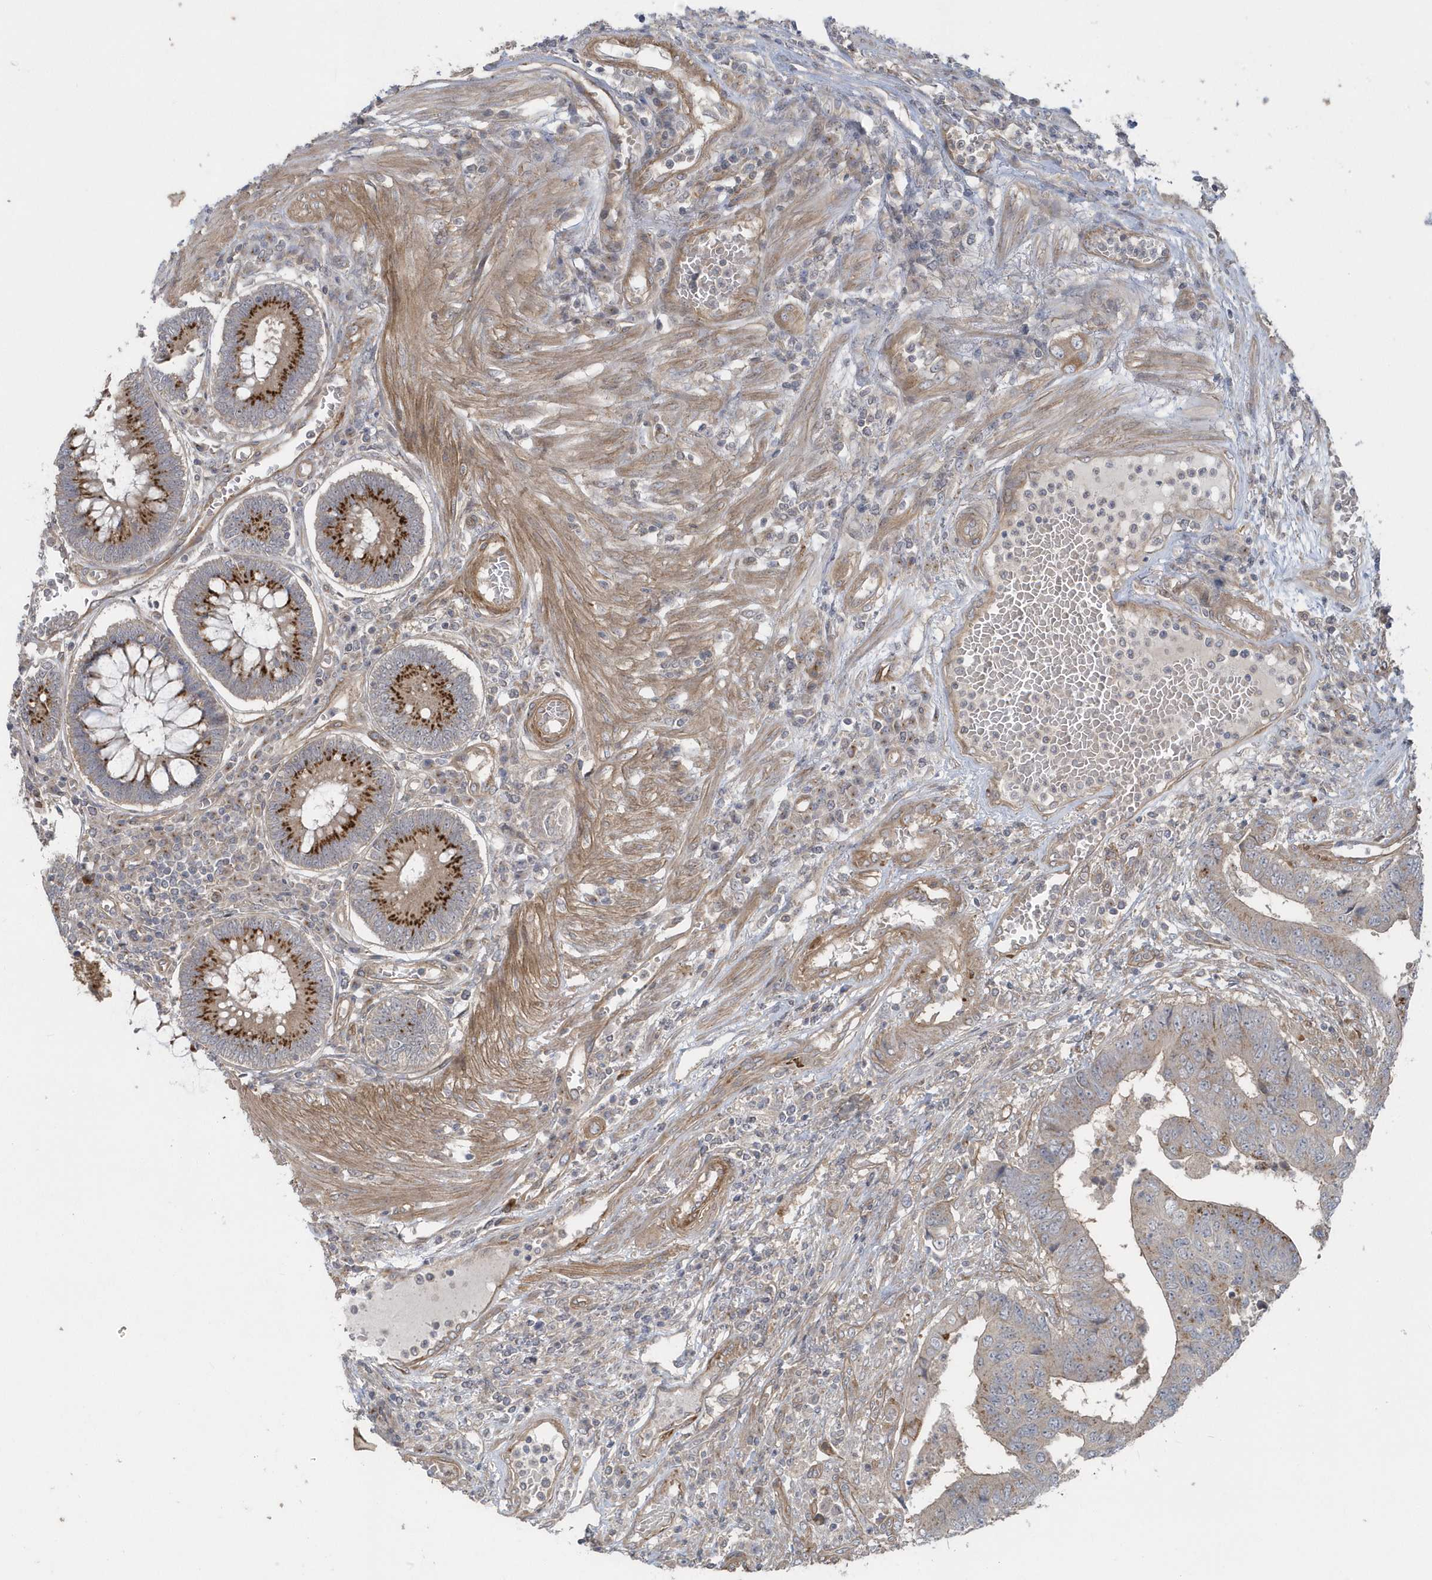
{"staining": {"intensity": "moderate", "quantity": "25%-75%", "location": "cytoplasmic/membranous"}, "tissue": "colorectal cancer", "cell_type": "Tumor cells", "image_type": "cancer", "snomed": [{"axis": "morphology", "description": "Adenocarcinoma, NOS"}, {"axis": "topography", "description": "Rectum"}], "caption": "Adenocarcinoma (colorectal) stained with immunohistochemistry displays moderate cytoplasmic/membranous staining in approximately 25%-75% of tumor cells.", "gene": "ACTR1A", "patient": {"sex": "male", "age": 84}}